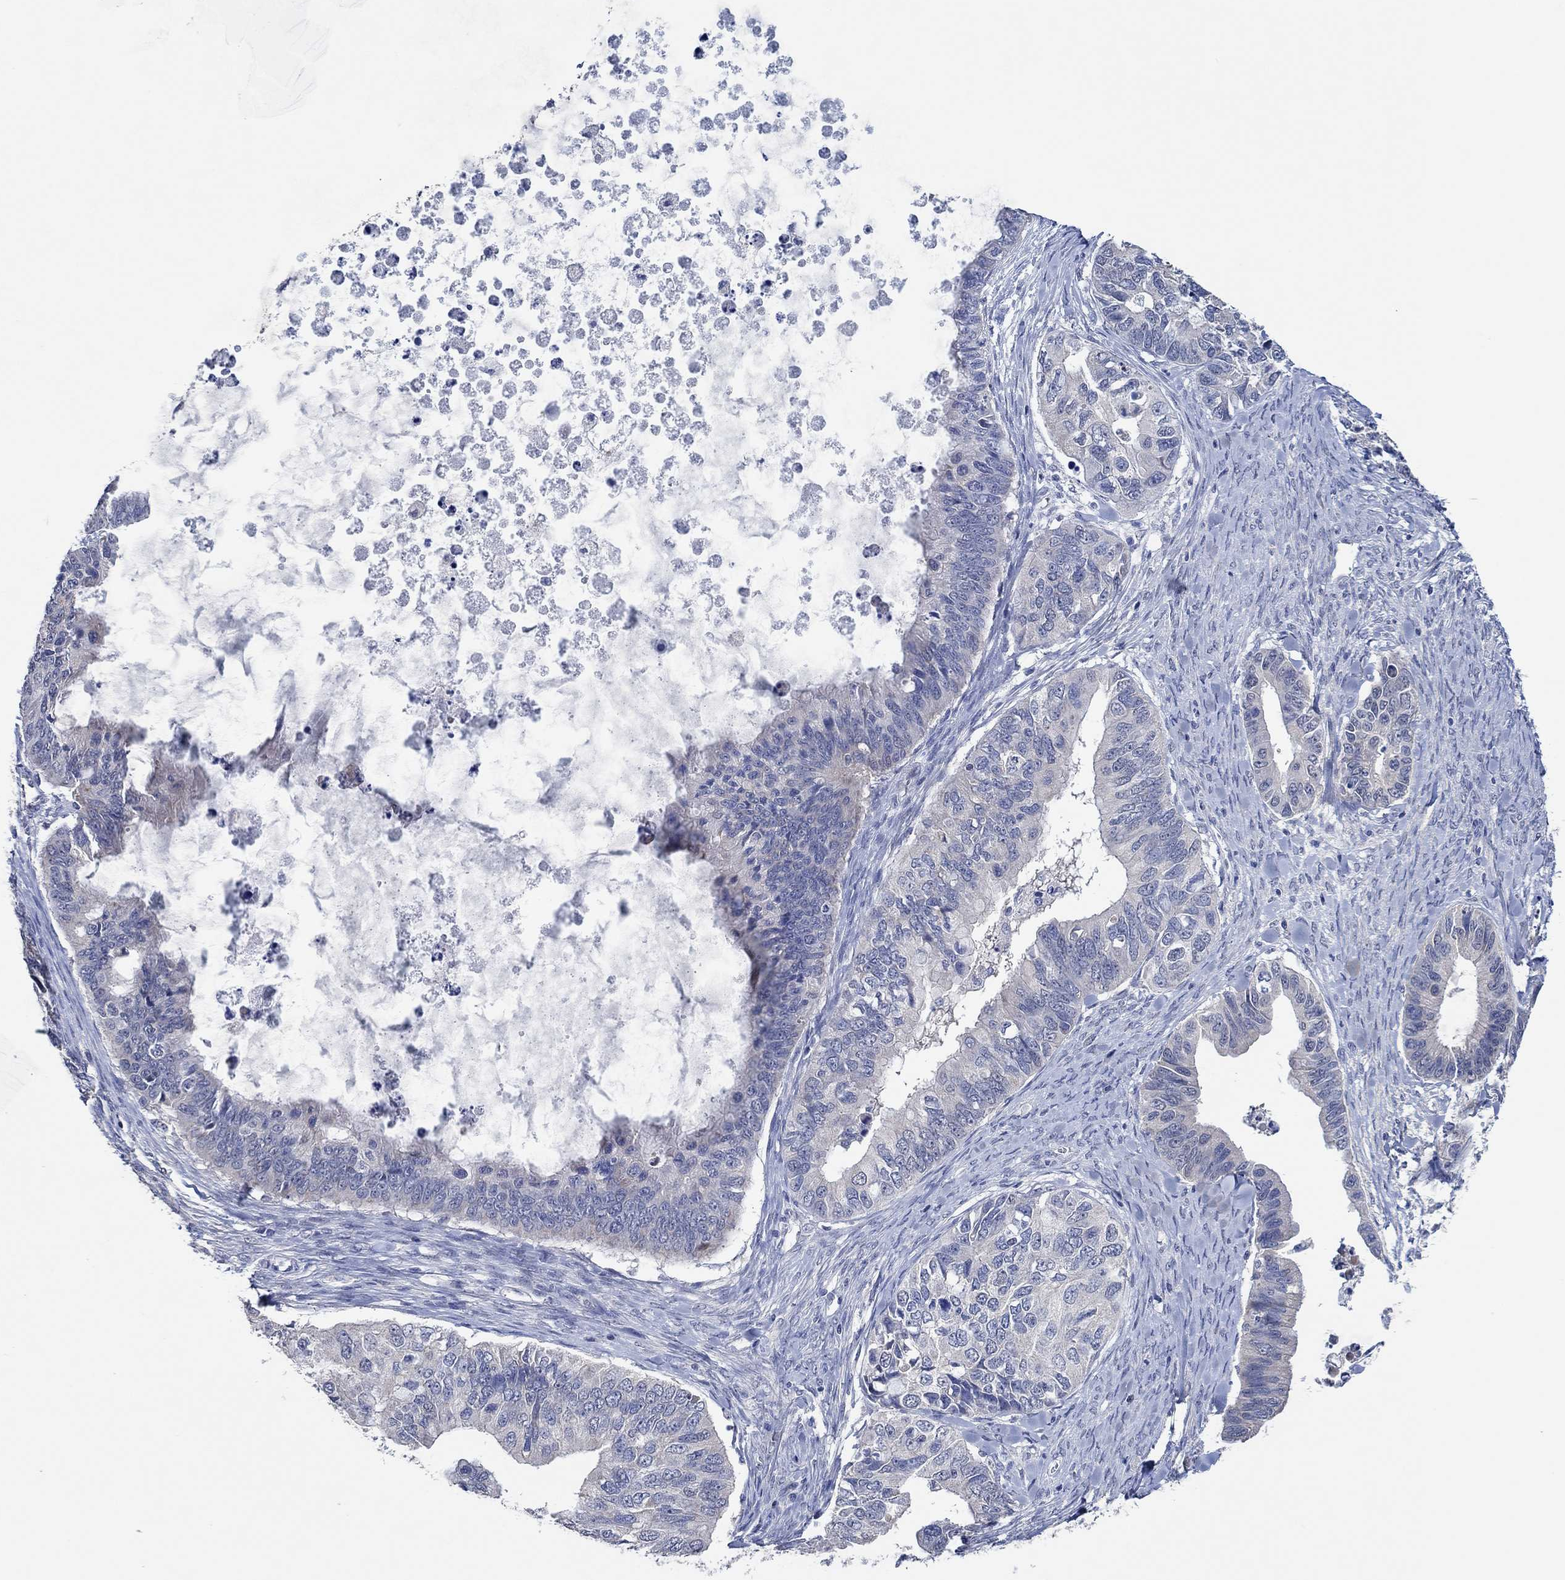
{"staining": {"intensity": "negative", "quantity": "none", "location": "none"}, "tissue": "ovarian cancer", "cell_type": "Tumor cells", "image_type": "cancer", "snomed": [{"axis": "morphology", "description": "Cystadenocarcinoma, mucinous, NOS"}, {"axis": "topography", "description": "Ovary"}], "caption": "There is no significant staining in tumor cells of ovarian mucinous cystadenocarcinoma. (Brightfield microscopy of DAB (3,3'-diaminobenzidine) immunohistochemistry at high magnification).", "gene": "PRRT3", "patient": {"sex": "female", "age": 76}}